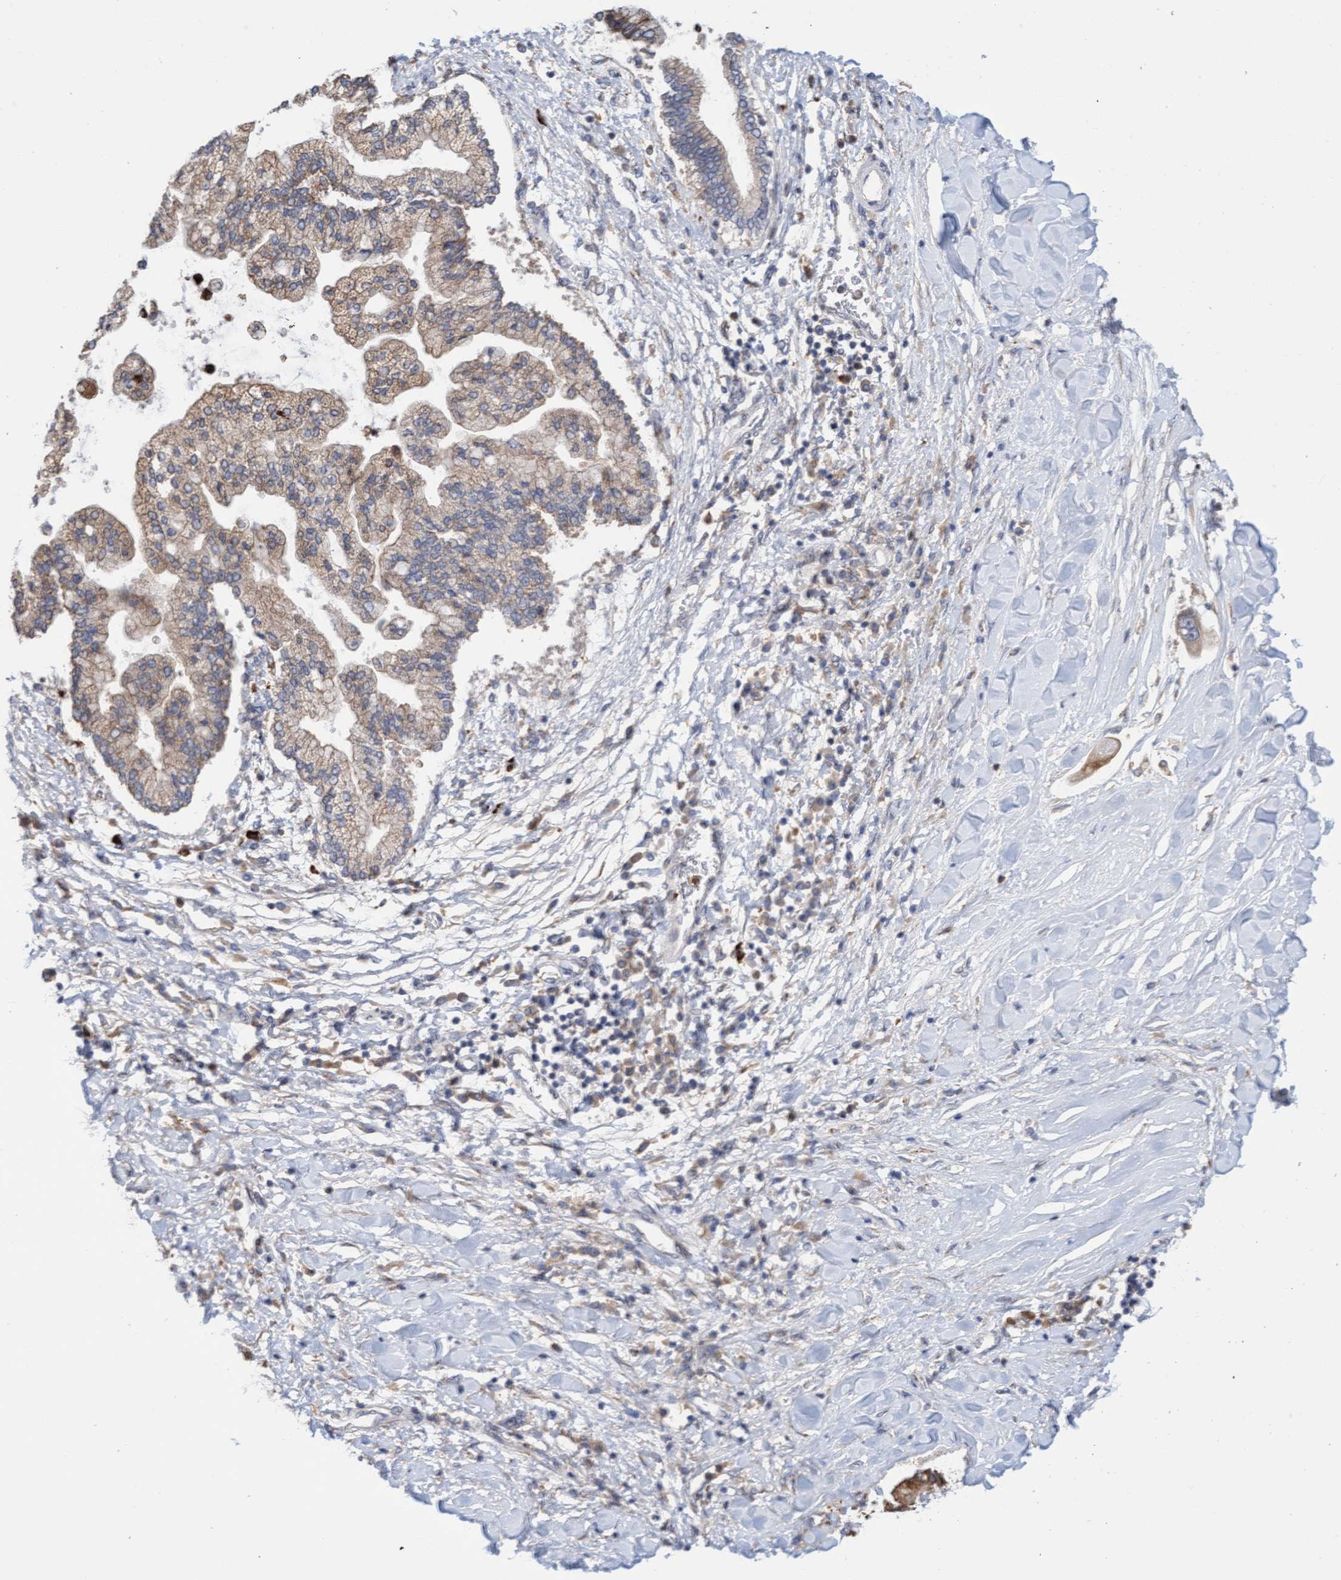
{"staining": {"intensity": "weak", "quantity": ">75%", "location": "cytoplasmic/membranous"}, "tissue": "liver cancer", "cell_type": "Tumor cells", "image_type": "cancer", "snomed": [{"axis": "morphology", "description": "Cholangiocarcinoma"}, {"axis": "topography", "description": "Liver"}], "caption": "Liver cancer (cholangiocarcinoma) tissue displays weak cytoplasmic/membranous staining in approximately >75% of tumor cells (Stains: DAB in brown, nuclei in blue, Microscopy: brightfield microscopy at high magnification).", "gene": "MMP8", "patient": {"sex": "male", "age": 50}}